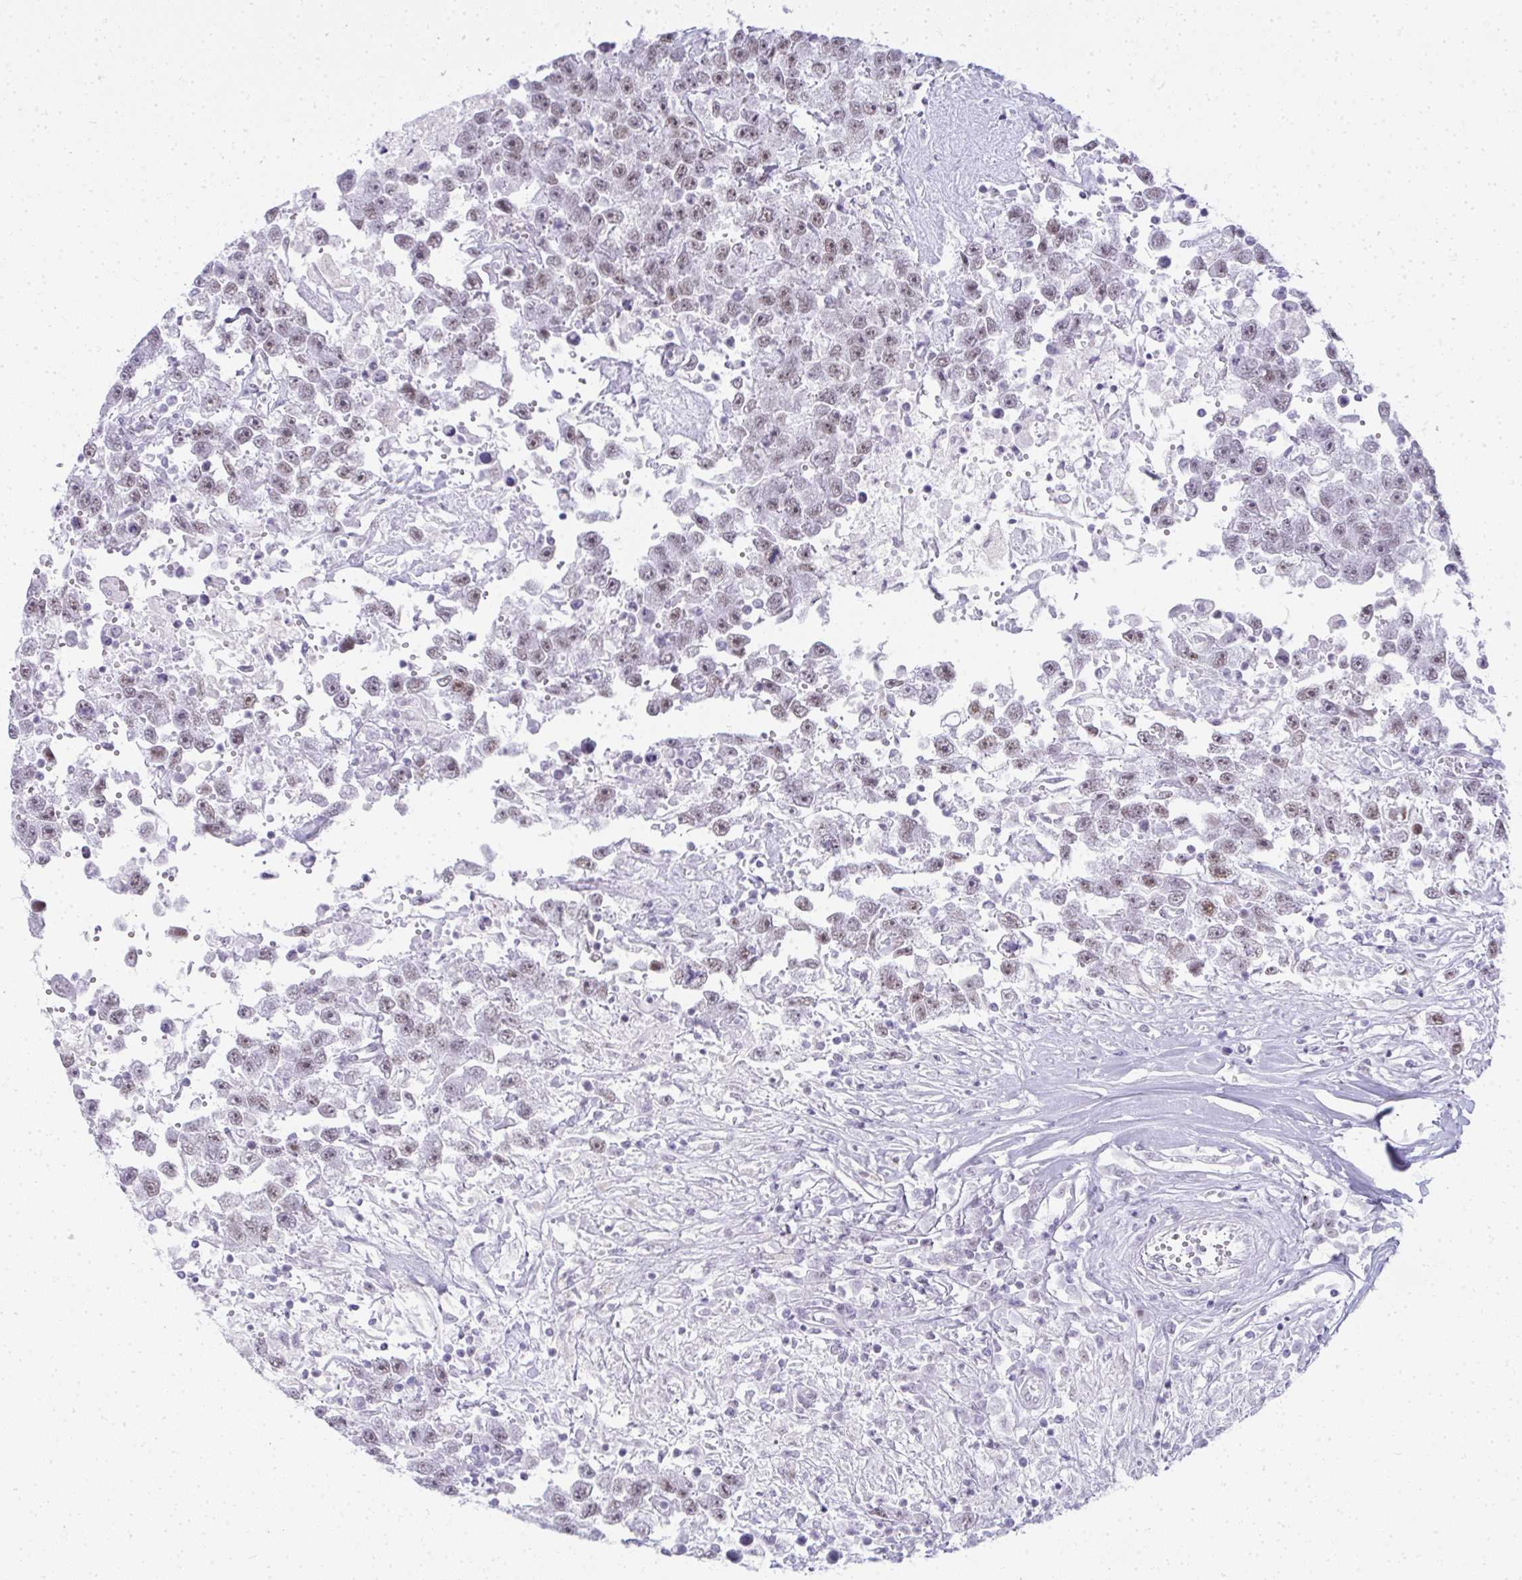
{"staining": {"intensity": "weak", "quantity": "<25%", "location": "nuclear"}, "tissue": "testis cancer", "cell_type": "Tumor cells", "image_type": "cancer", "snomed": [{"axis": "morphology", "description": "Carcinoma, Embryonal, NOS"}, {"axis": "topography", "description": "Testis"}], "caption": "DAB immunohistochemical staining of human testis embryonal carcinoma reveals no significant positivity in tumor cells.", "gene": "PLA2G1B", "patient": {"sex": "male", "age": 83}}